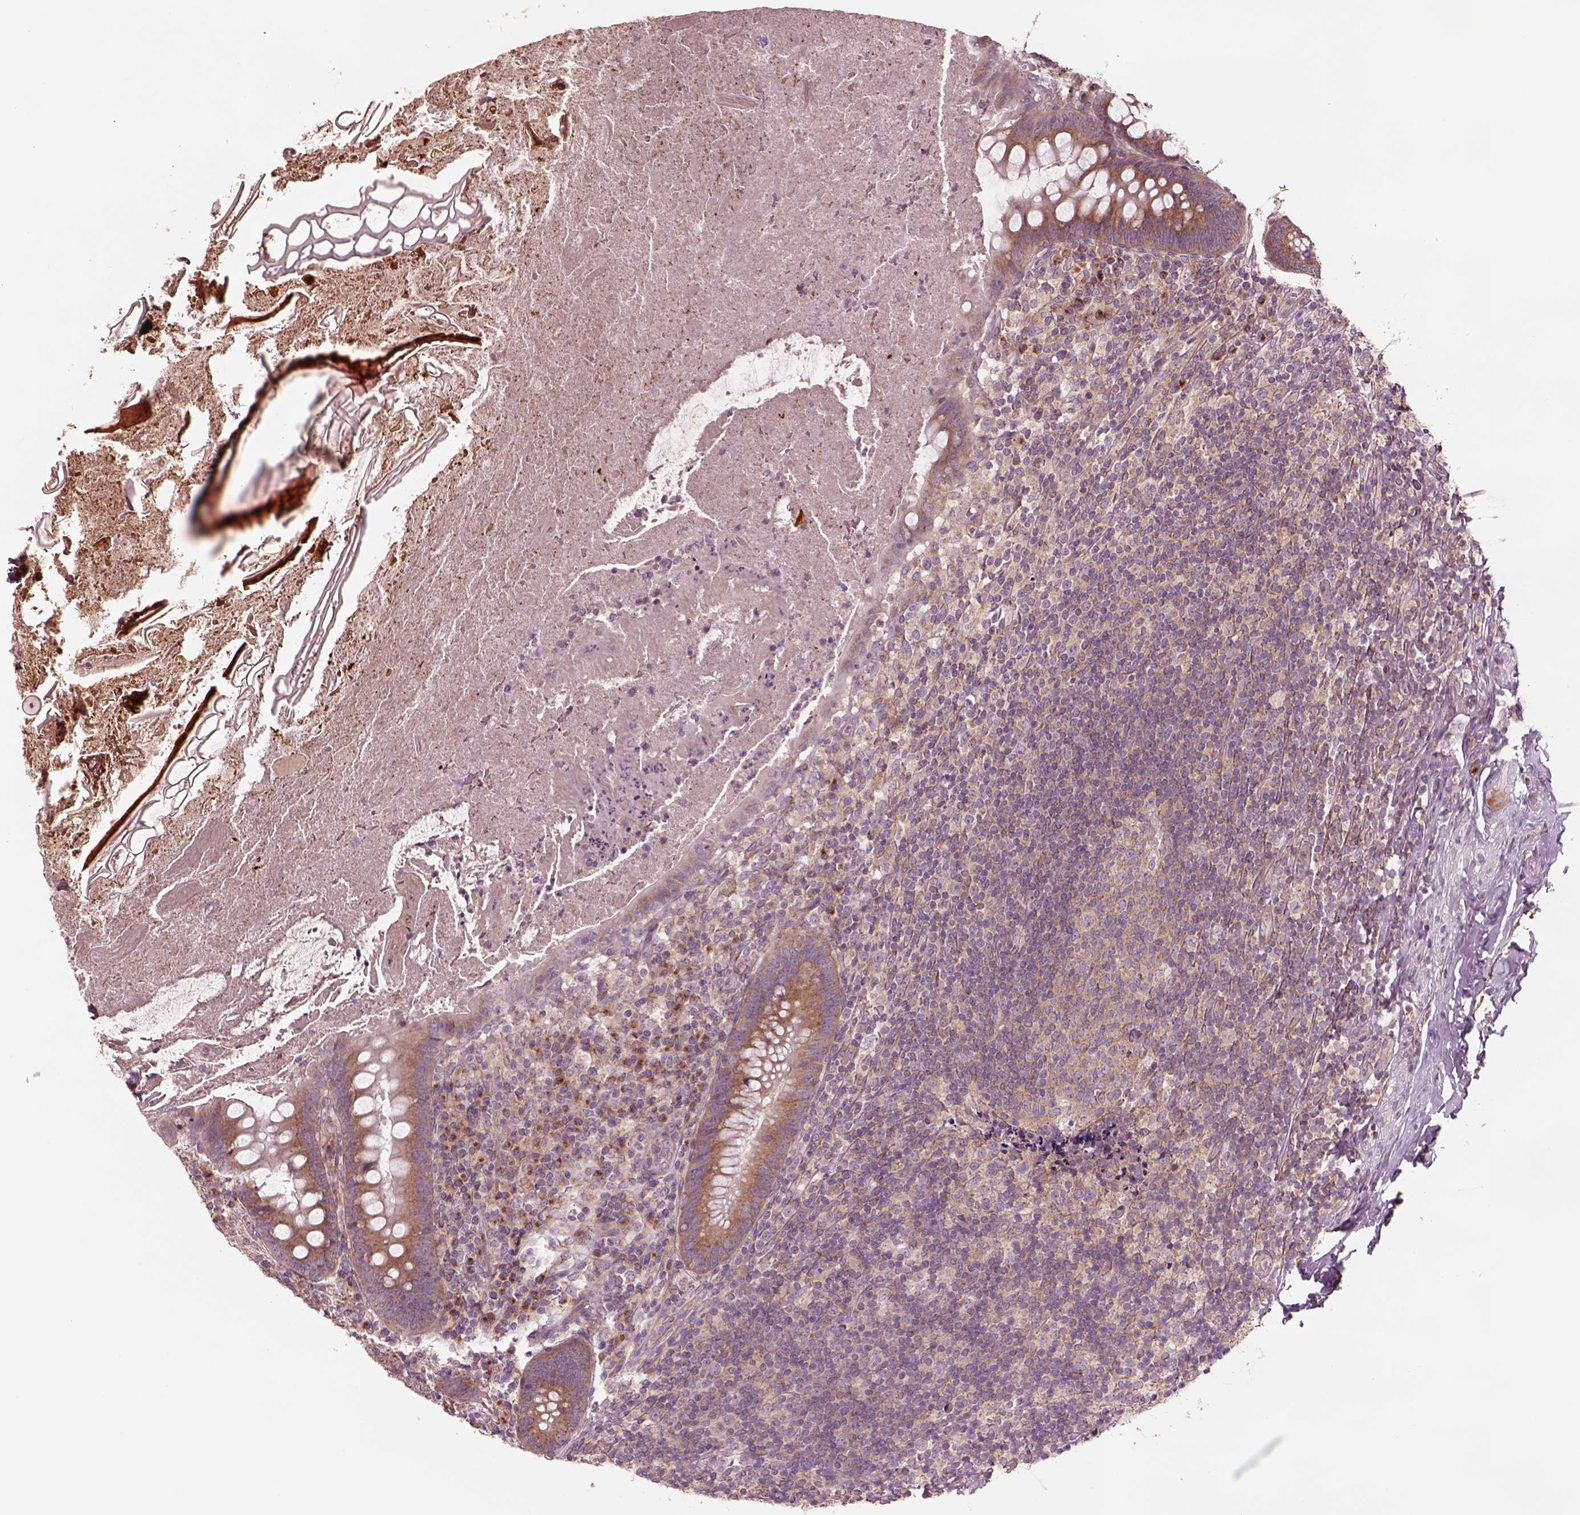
{"staining": {"intensity": "moderate", "quantity": ">75%", "location": "cytoplasmic/membranous"}, "tissue": "appendix", "cell_type": "Glandular cells", "image_type": "normal", "snomed": [{"axis": "morphology", "description": "Normal tissue, NOS"}, {"axis": "topography", "description": "Appendix"}], "caption": "Protein staining of unremarkable appendix reveals moderate cytoplasmic/membranous positivity in approximately >75% of glandular cells. Immunohistochemistry stains the protein in brown and the nuclei are stained blue.", "gene": "SEC23A", "patient": {"sex": "male", "age": 47}}